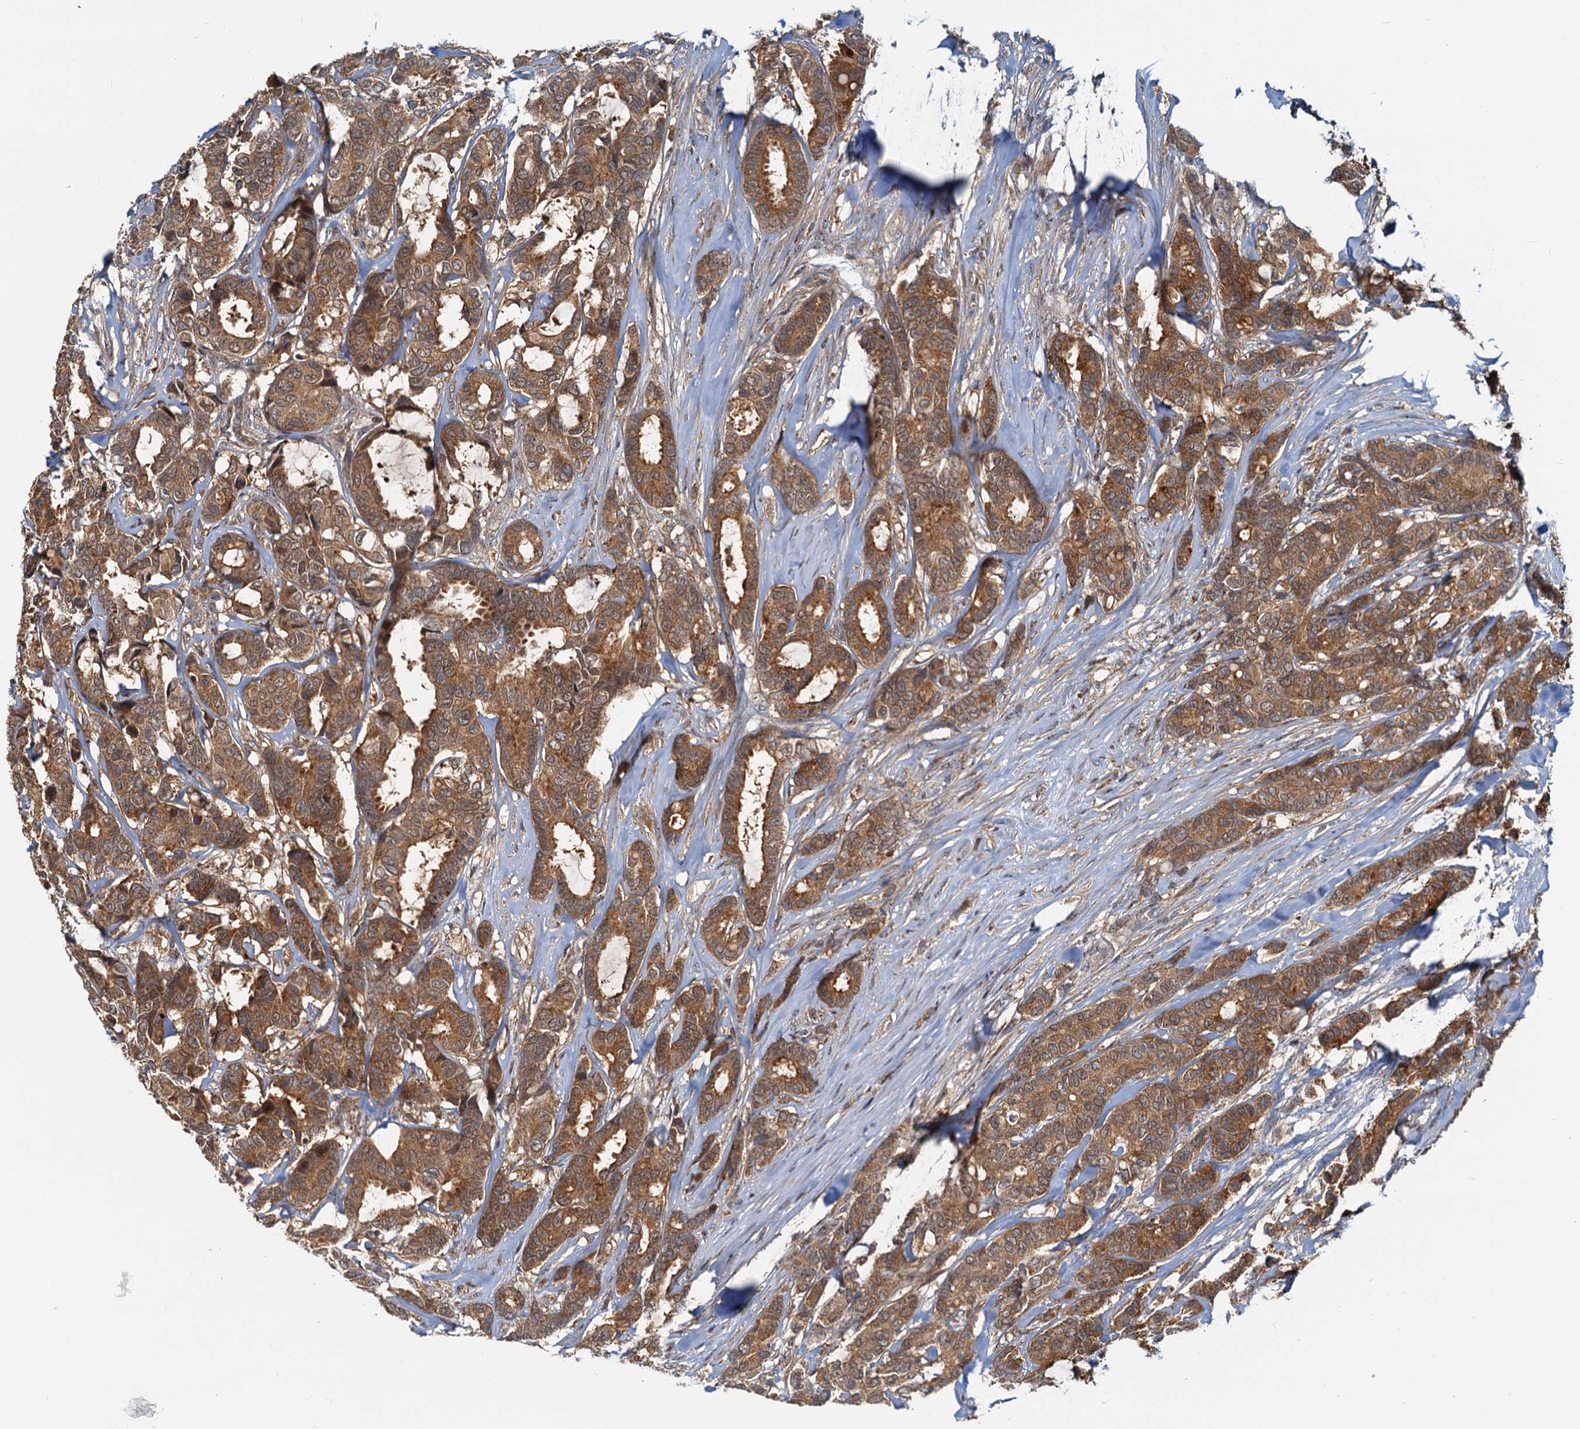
{"staining": {"intensity": "moderate", "quantity": ">75%", "location": "cytoplasmic/membranous"}, "tissue": "breast cancer", "cell_type": "Tumor cells", "image_type": "cancer", "snomed": [{"axis": "morphology", "description": "Duct carcinoma"}, {"axis": "topography", "description": "Breast"}], "caption": "A photomicrograph of human invasive ductal carcinoma (breast) stained for a protein demonstrates moderate cytoplasmic/membranous brown staining in tumor cells. Nuclei are stained in blue.", "gene": "TOLLIP", "patient": {"sex": "female", "age": 87}}